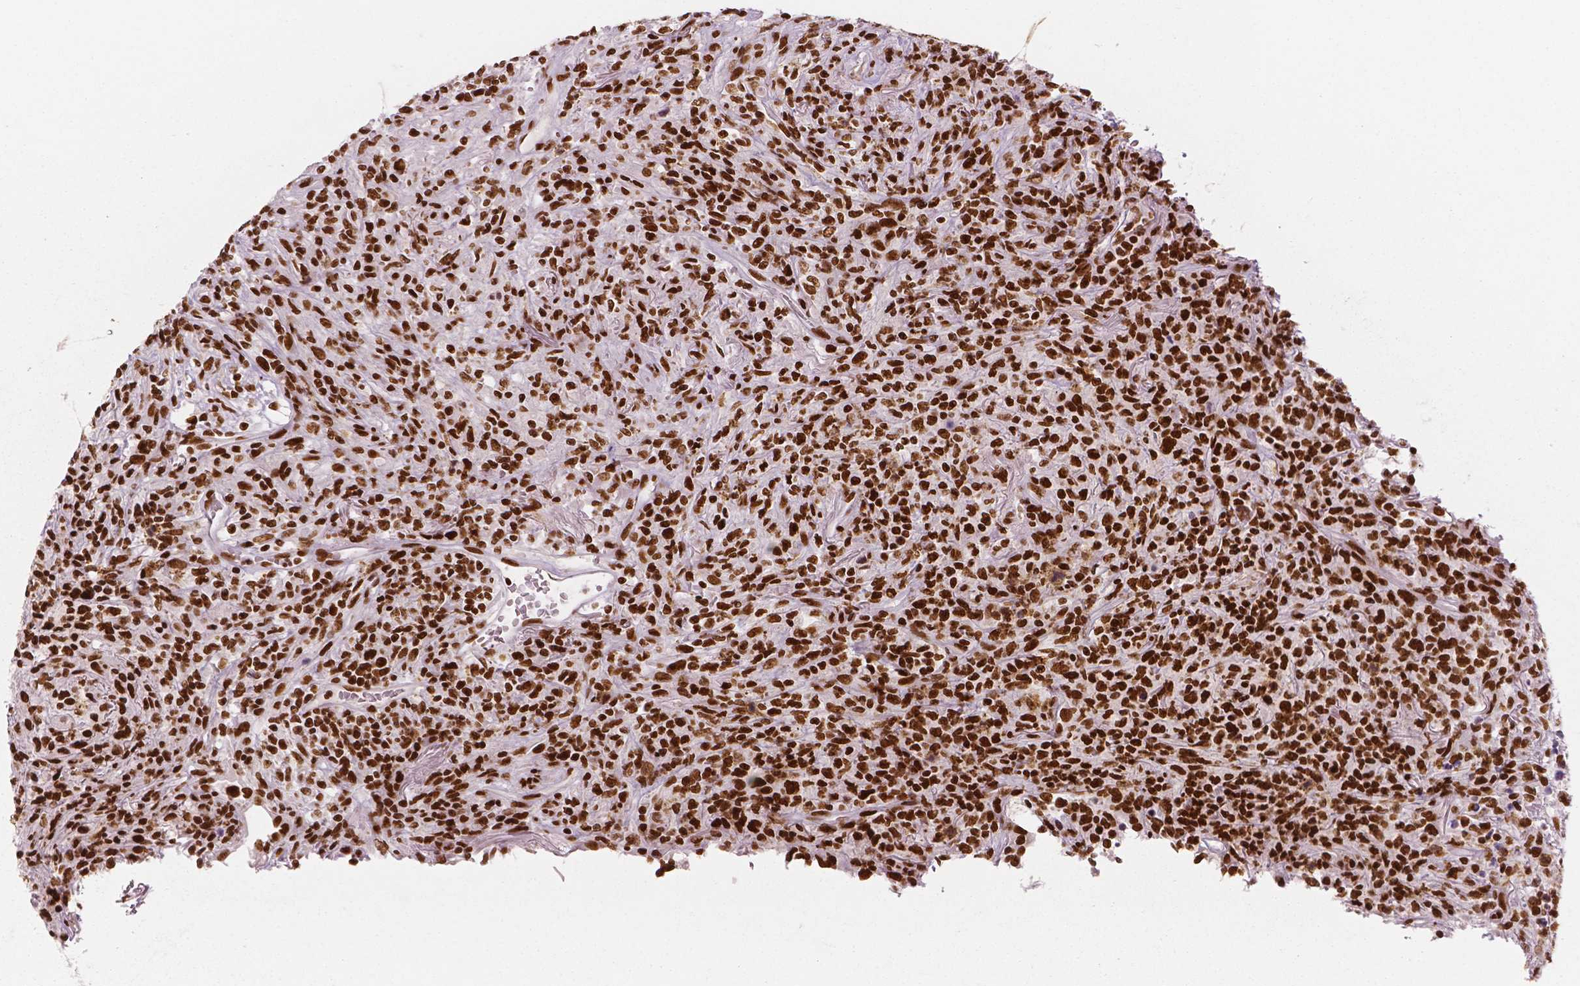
{"staining": {"intensity": "strong", "quantity": ">75%", "location": "nuclear"}, "tissue": "lymphoma", "cell_type": "Tumor cells", "image_type": "cancer", "snomed": [{"axis": "morphology", "description": "Malignant lymphoma, non-Hodgkin's type, High grade"}, {"axis": "topography", "description": "Lung"}], "caption": "This image reveals IHC staining of lymphoma, with high strong nuclear expression in about >75% of tumor cells.", "gene": "BRD4", "patient": {"sex": "male", "age": 79}}